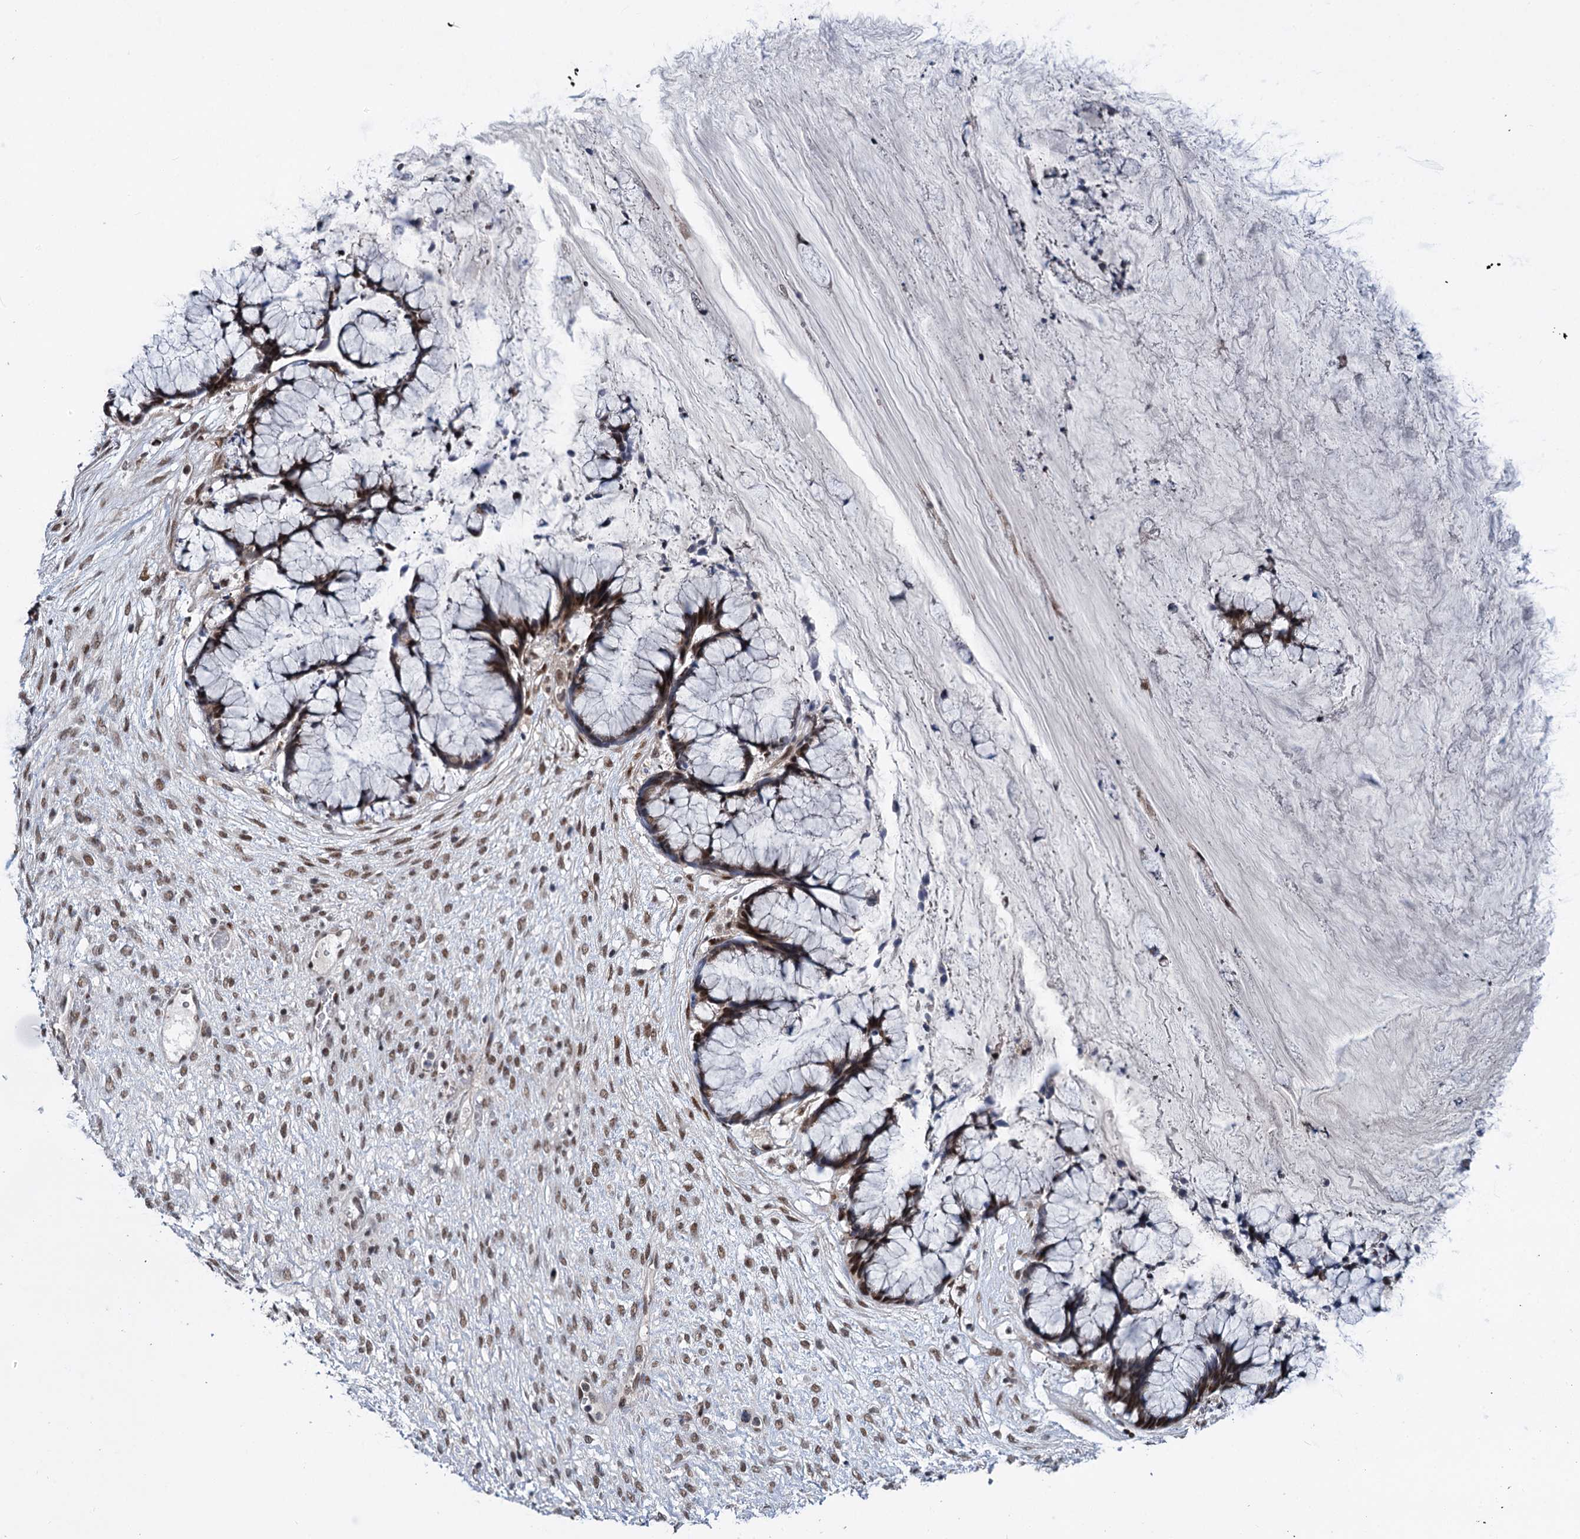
{"staining": {"intensity": "moderate", "quantity": "25%-75%", "location": "nuclear"}, "tissue": "ovarian cancer", "cell_type": "Tumor cells", "image_type": "cancer", "snomed": [{"axis": "morphology", "description": "Cystadenocarcinoma, mucinous, NOS"}, {"axis": "topography", "description": "Ovary"}], "caption": "This image reveals IHC staining of mucinous cystadenocarcinoma (ovarian), with medium moderate nuclear staining in about 25%-75% of tumor cells.", "gene": "PHF8", "patient": {"sex": "female", "age": 42}}